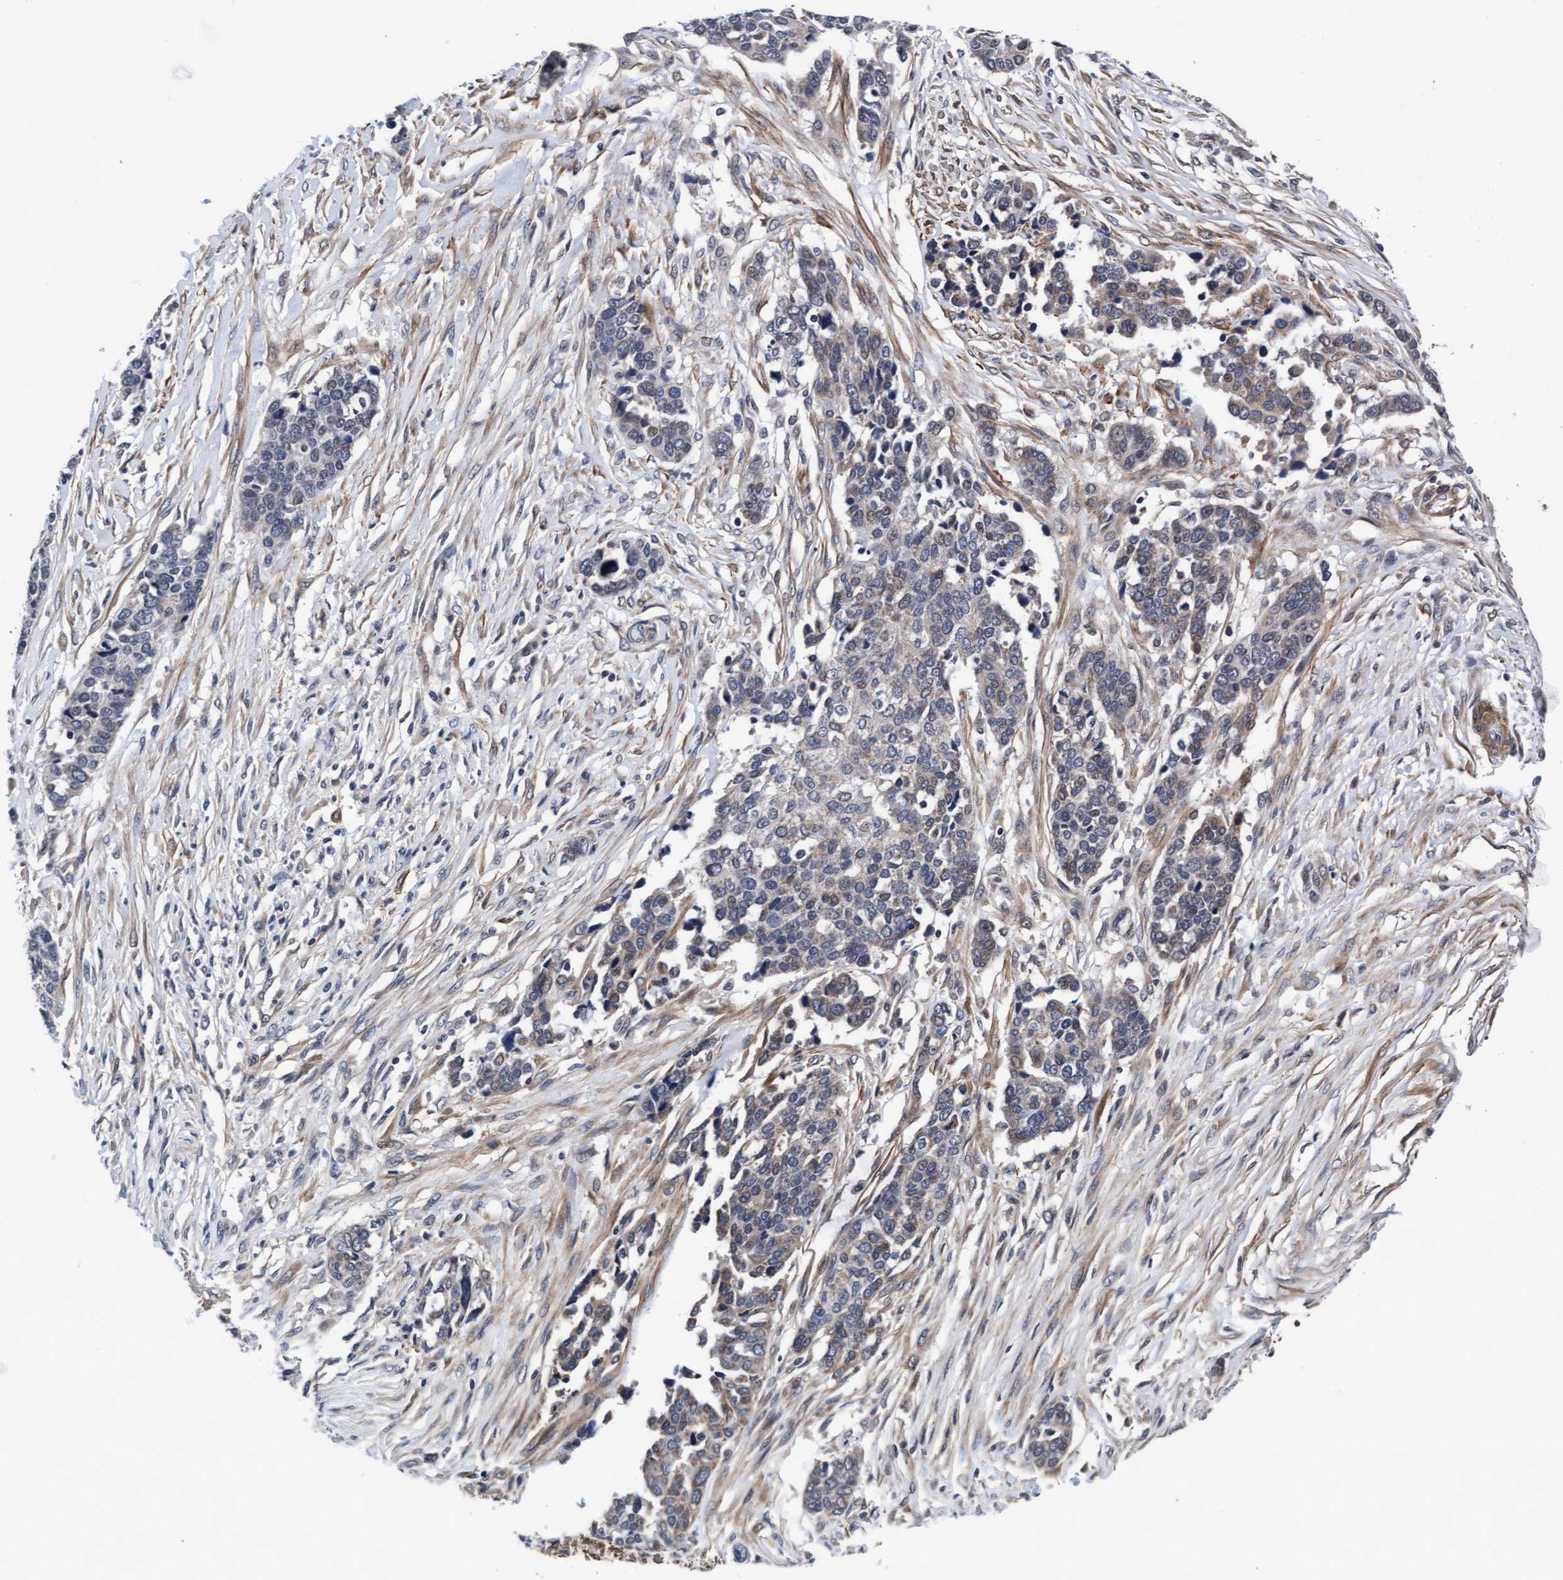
{"staining": {"intensity": "weak", "quantity": "25%-75%", "location": "cytoplasmic/membranous"}, "tissue": "ovarian cancer", "cell_type": "Tumor cells", "image_type": "cancer", "snomed": [{"axis": "morphology", "description": "Cystadenocarcinoma, serous, NOS"}, {"axis": "topography", "description": "Ovary"}], "caption": "Immunohistochemistry photomicrograph of neoplastic tissue: human ovarian cancer stained using immunohistochemistry (IHC) shows low levels of weak protein expression localized specifically in the cytoplasmic/membranous of tumor cells, appearing as a cytoplasmic/membranous brown color.", "gene": "EFCAB13", "patient": {"sex": "female", "age": 44}}